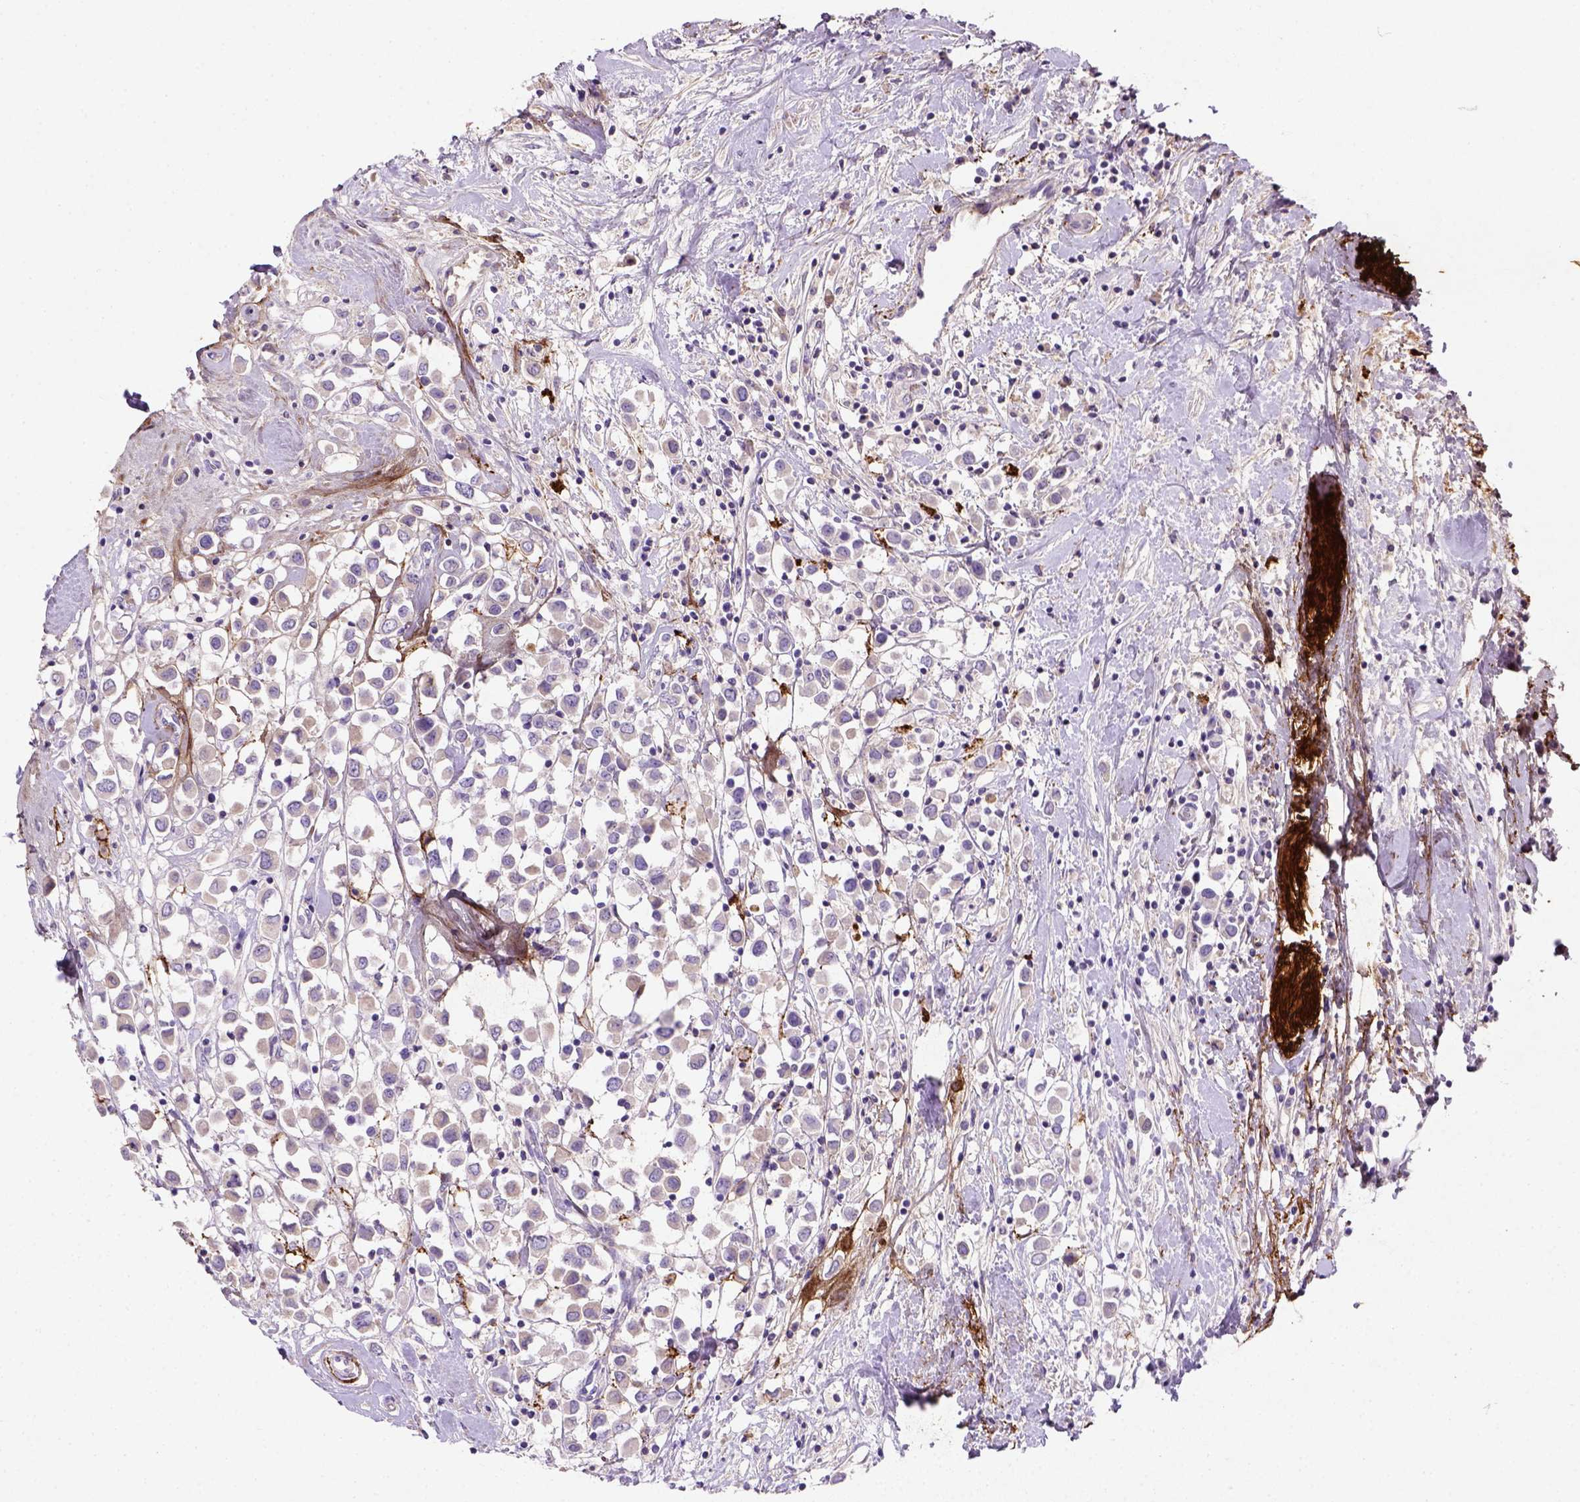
{"staining": {"intensity": "negative", "quantity": "none", "location": "none"}, "tissue": "breast cancer", "cell_type": "Tumor cells", "image_type": "cancer", "snomed": [{"axis": "morphology", "description": "Duct carcinoma"}, {"axis": "topography", "description": "Breast"}], "caption": "IHC image of neoplastic tissue: human intraductal carcinoma (breast) stained with DAB shows no significant protein positivity in tumor cells.", "gene": "NUDT2", "patient": {"sex": "female", "age": 61}}